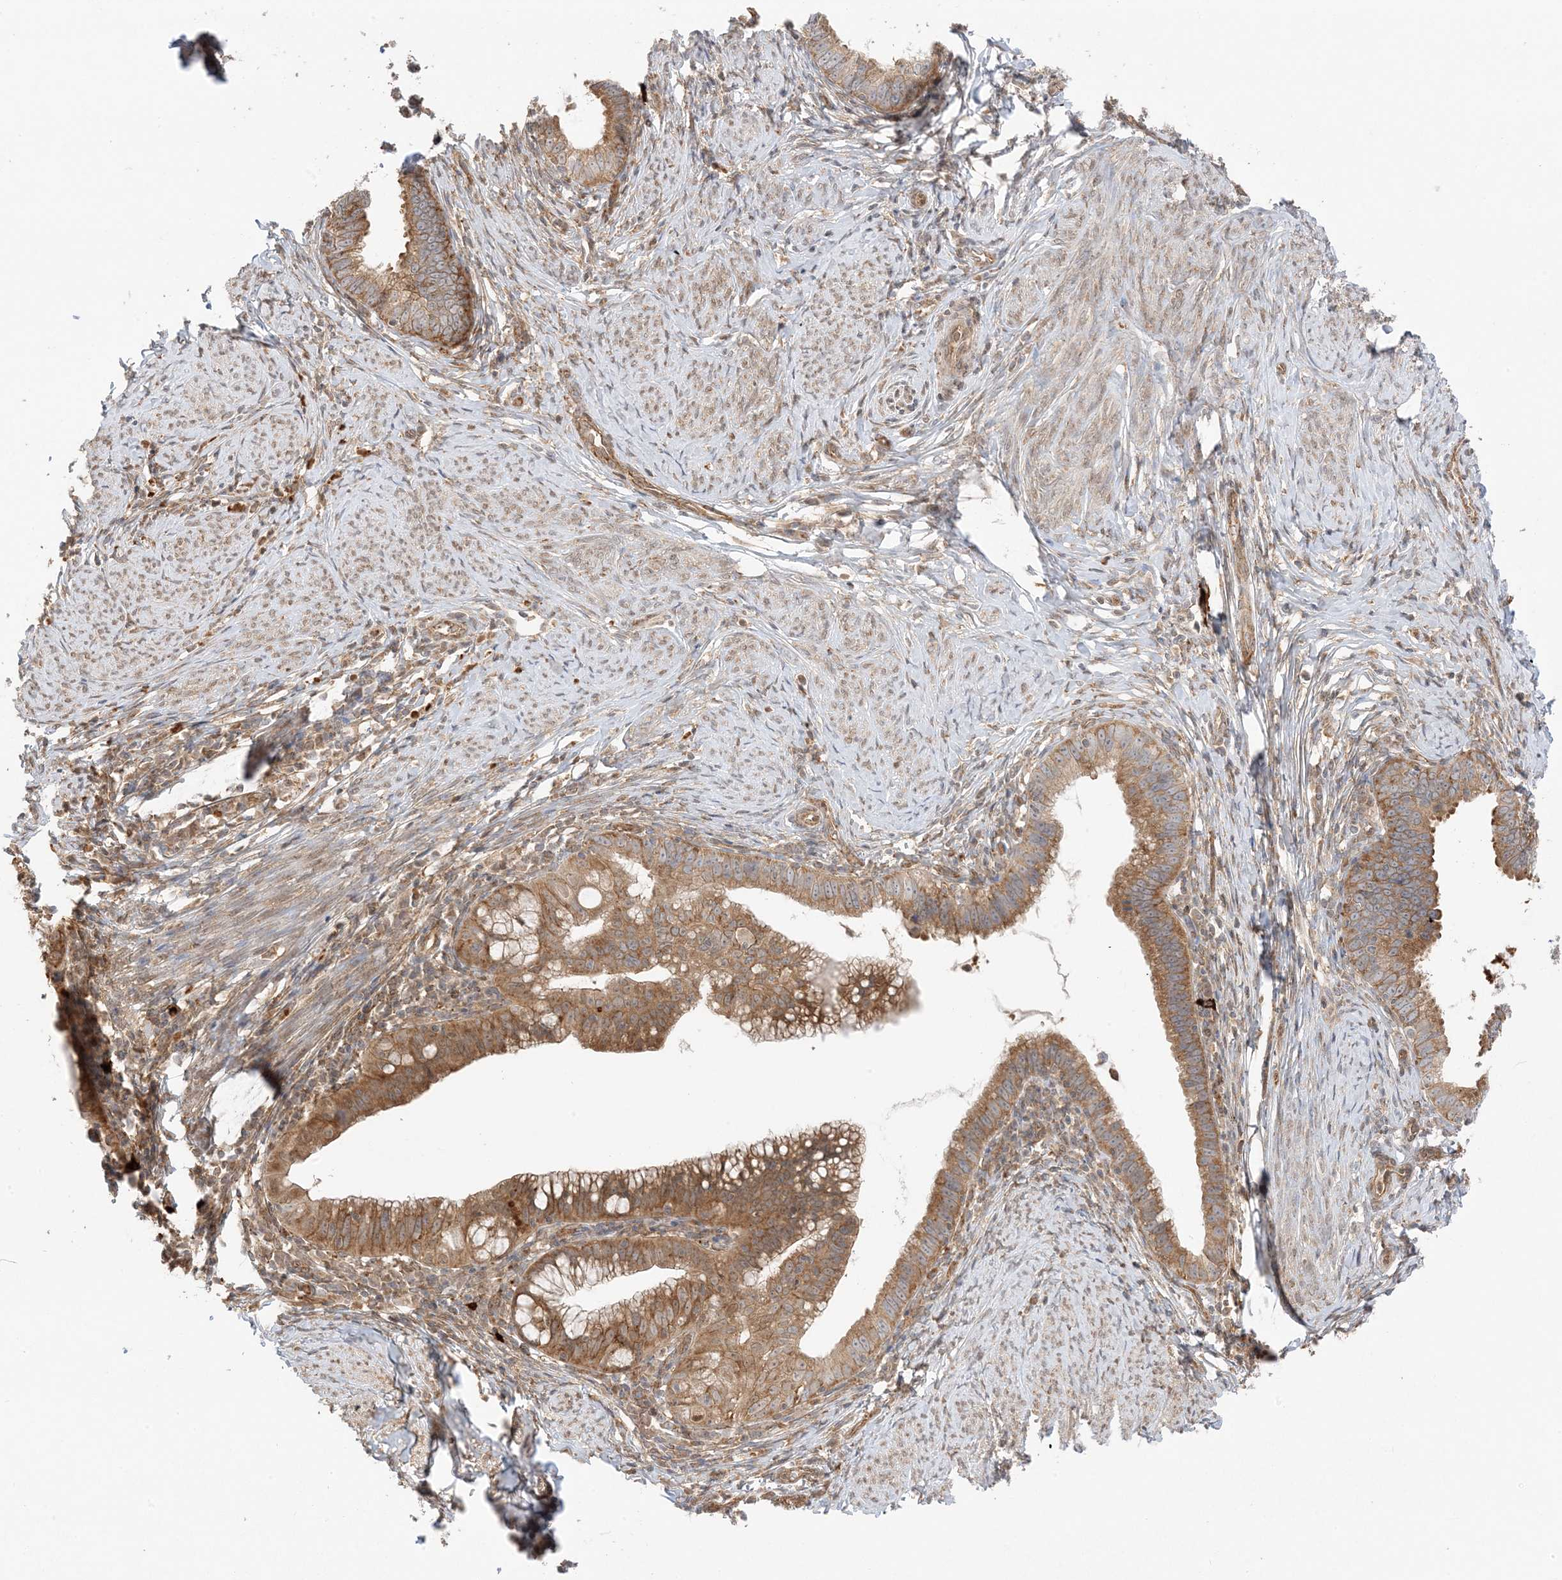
{"staining": {"intensity": "moderate", "quantity": ">75%", "location": "cytoplasmic/membranous"}, "tissue": "cervical cancer", "cell_type": "Tumor cells", "image_type": "cancer", "snomed": [{"axis": "morphology", "description": "Adenocarcinoma, NOS"}, {"axis": "topography", "description": "Cervix"}], "caption": "Human cervical cancer (adenocarcinoma) stained with a protein marker displays moderate staining in tumor cells.", "gene": "UBAP2L", "patient": {"sex": "female", "age": 36}}